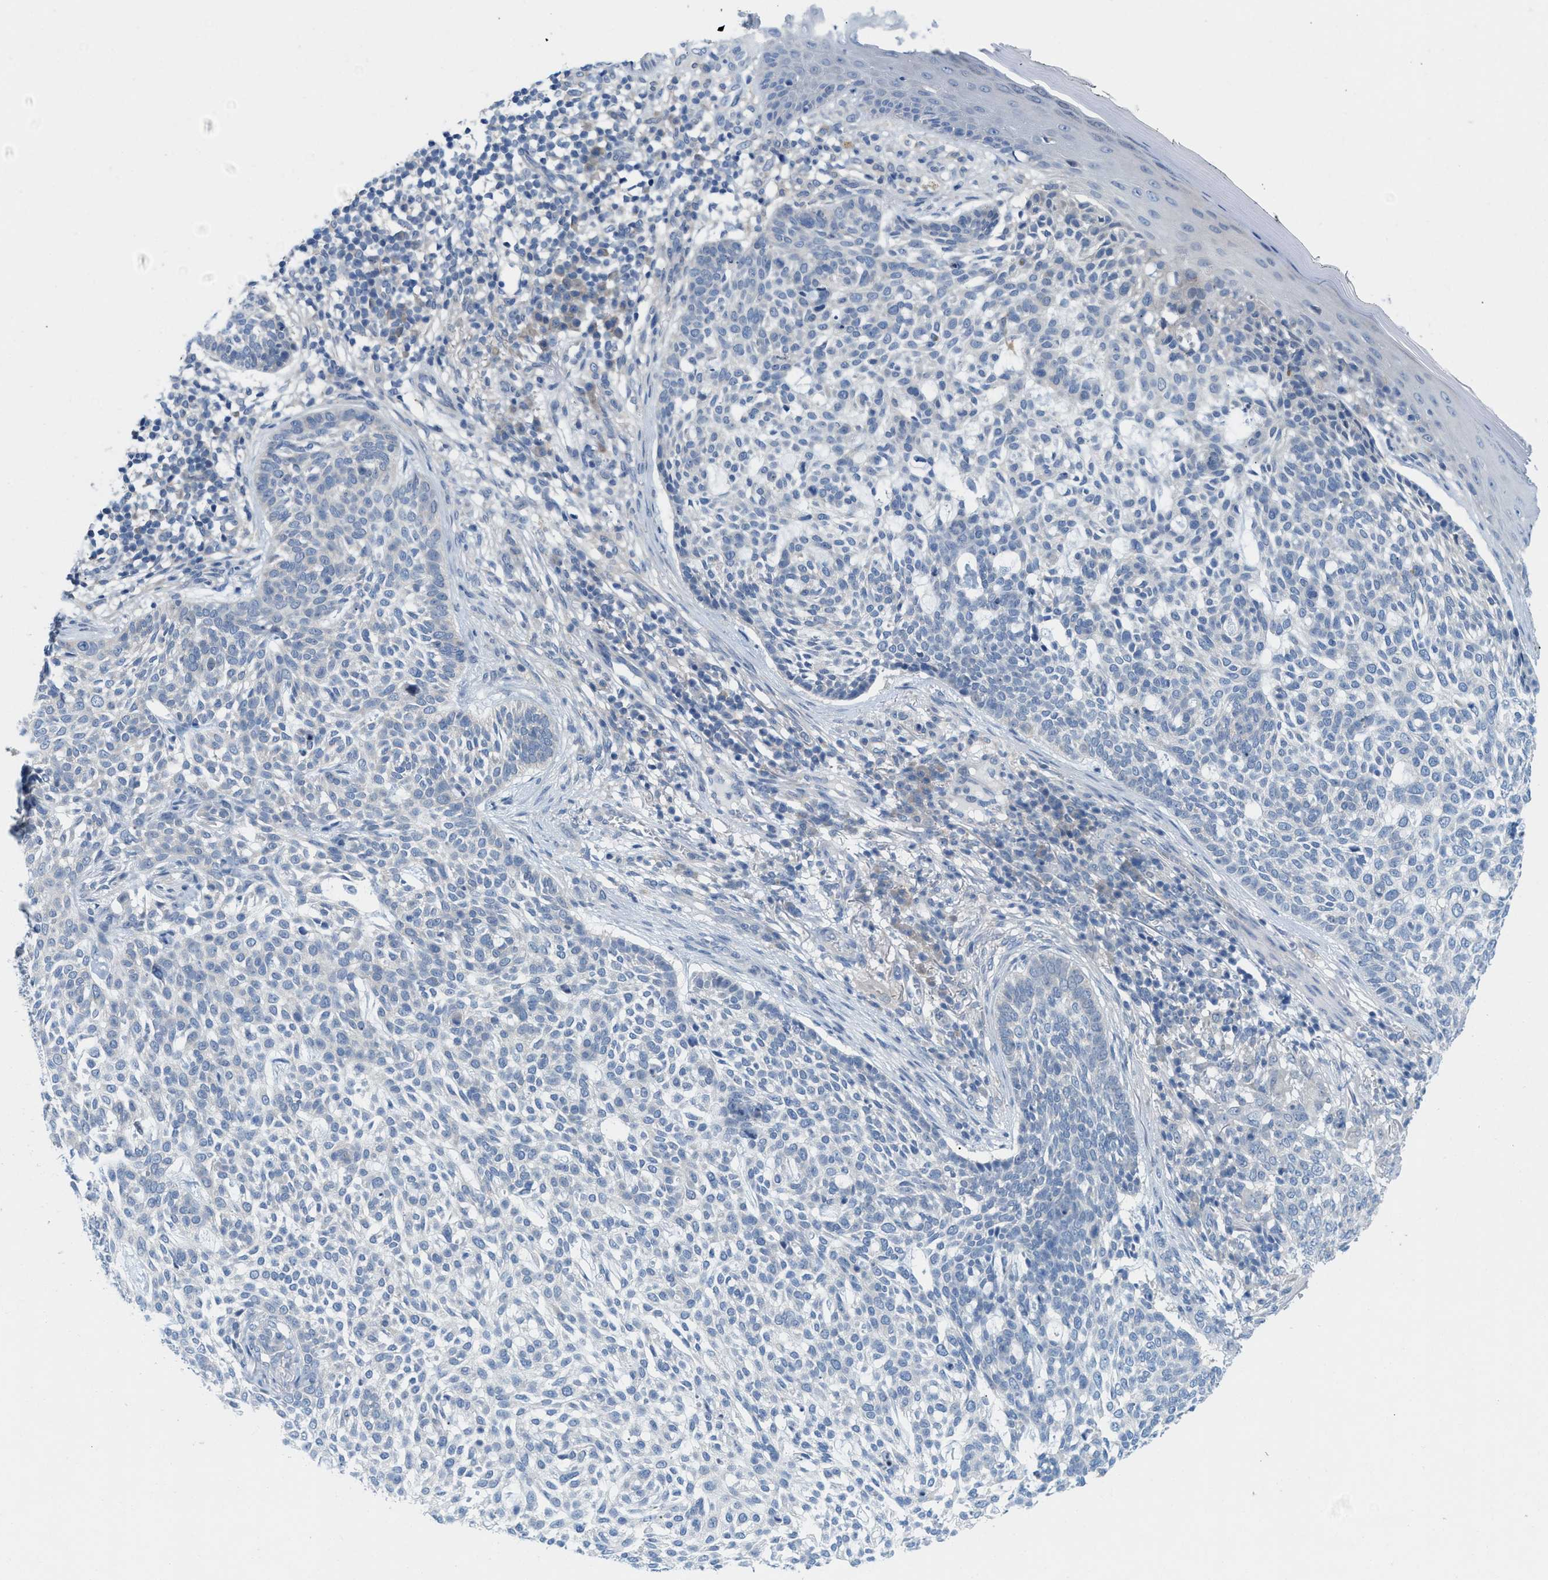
{"staining": {"intensity": "negative", "quantity": "none", "location": "none"}, "tissue": "skin cancer", "cell_type": "Tumor cells", "image_type": "cancer", "snomed": [{"axis": "morphology", "description": "Basal cell carcinoma"}, {"axis": "topography", "description": "Skin"}], "caption": "This is an immunohistochemistry photomicrograph of skin cancer. There is no expression in tumor cells.", "gene": "WIPI2", "patient": {"sex": "female", "age": 64}}